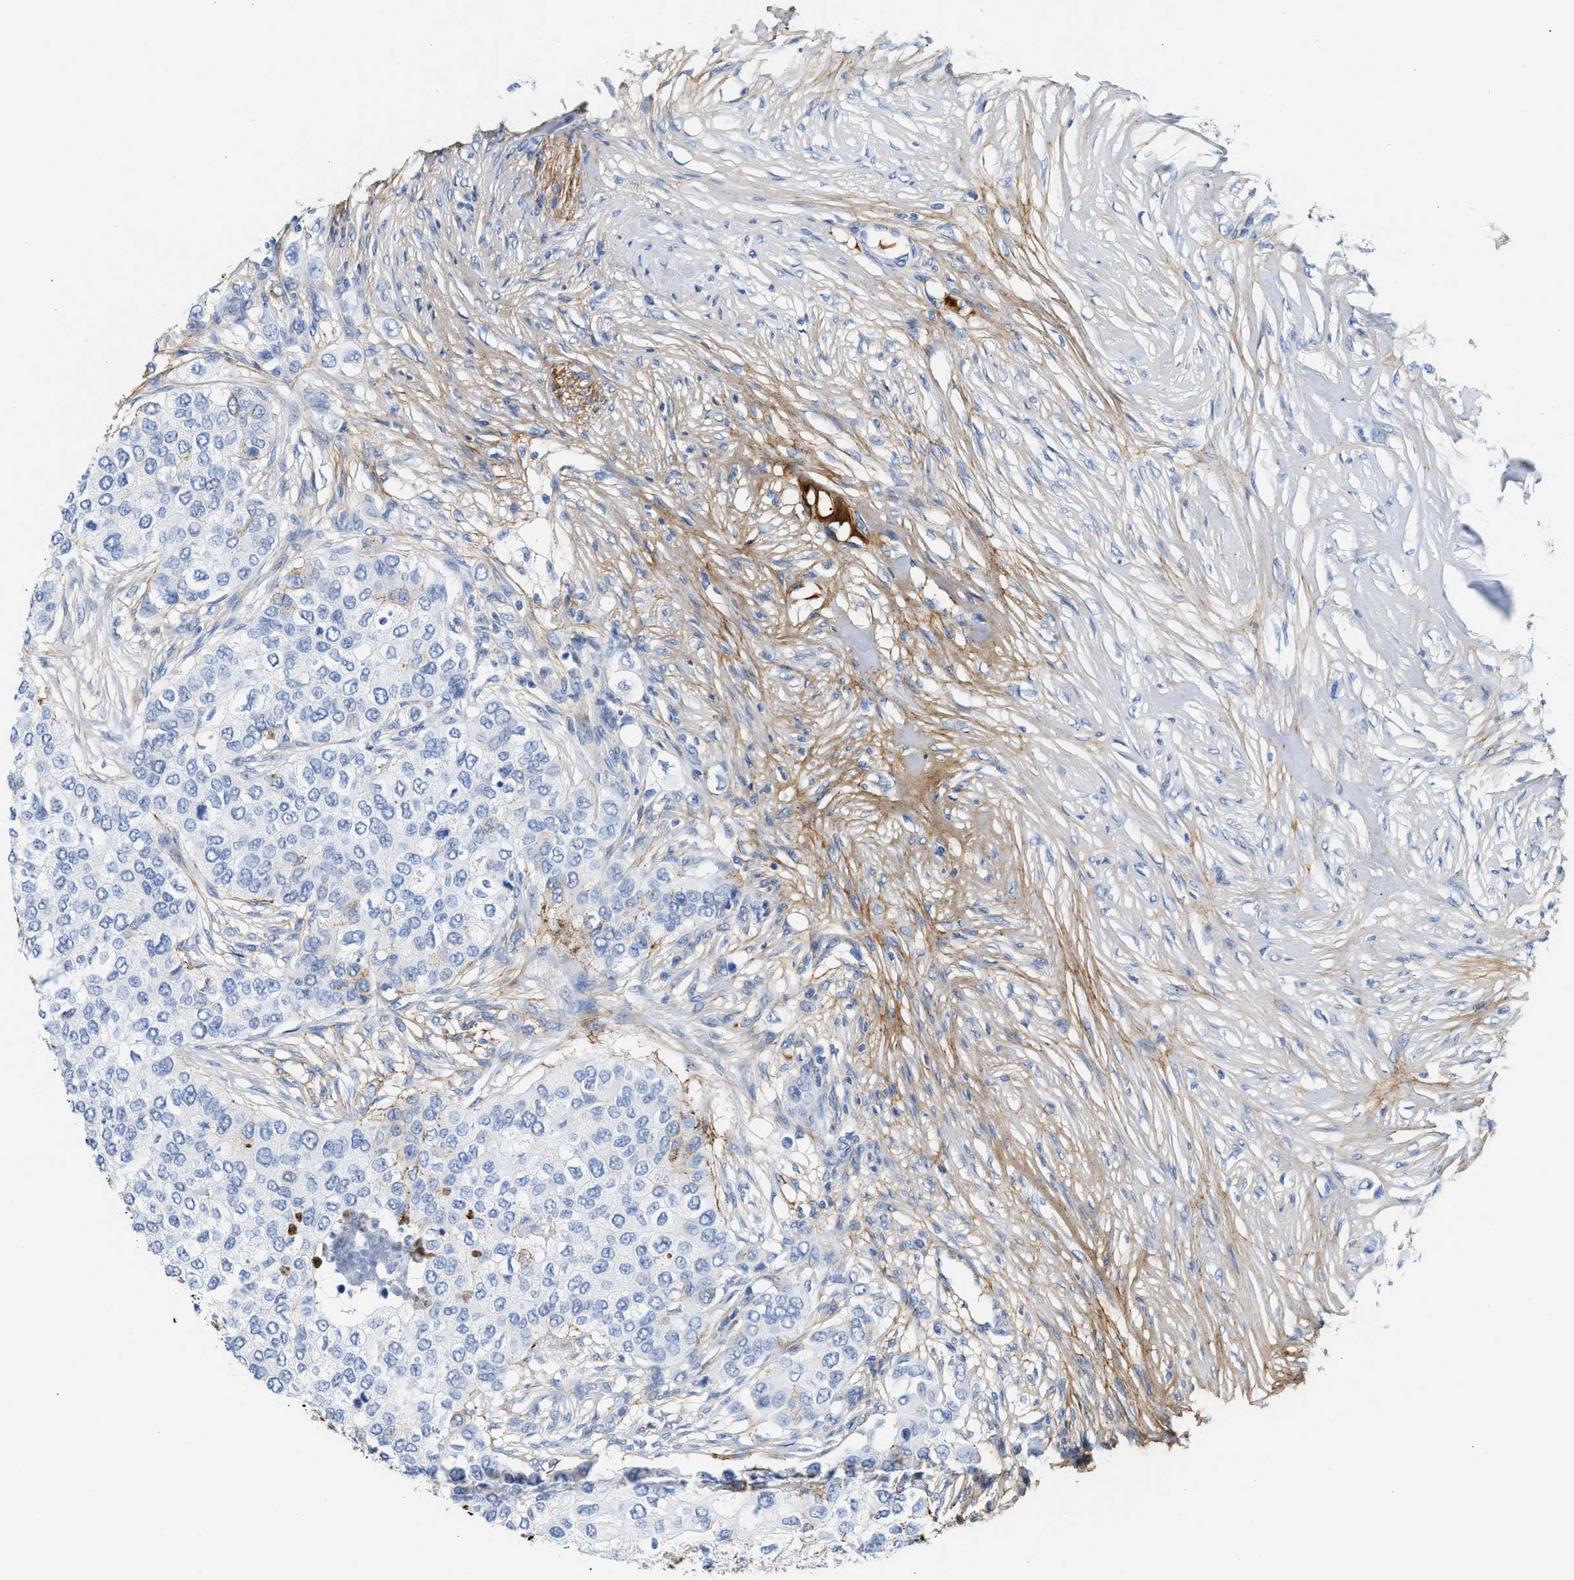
{"staining": {"intensity": "negative", "quantity": "none", "location": "none"}, "tissue": "breast cancer", "cell_type": "Tumor cells", "image_type": "cancer", "snomed": [{"axis": "morphology", "description": "Normal tissue, NOS"}, {"axis": "morphology", "description": "Duct carcinoma"}, {"axis": "topography", "description": "Breast"}], "caption": "The immunohistochemistry photomicrograph has no significant positivity in tumor cells of invasive ductal carcinoma (breast) tissue.", "gene": "TNR", "patient": {"sex": "female", "age": 49}}